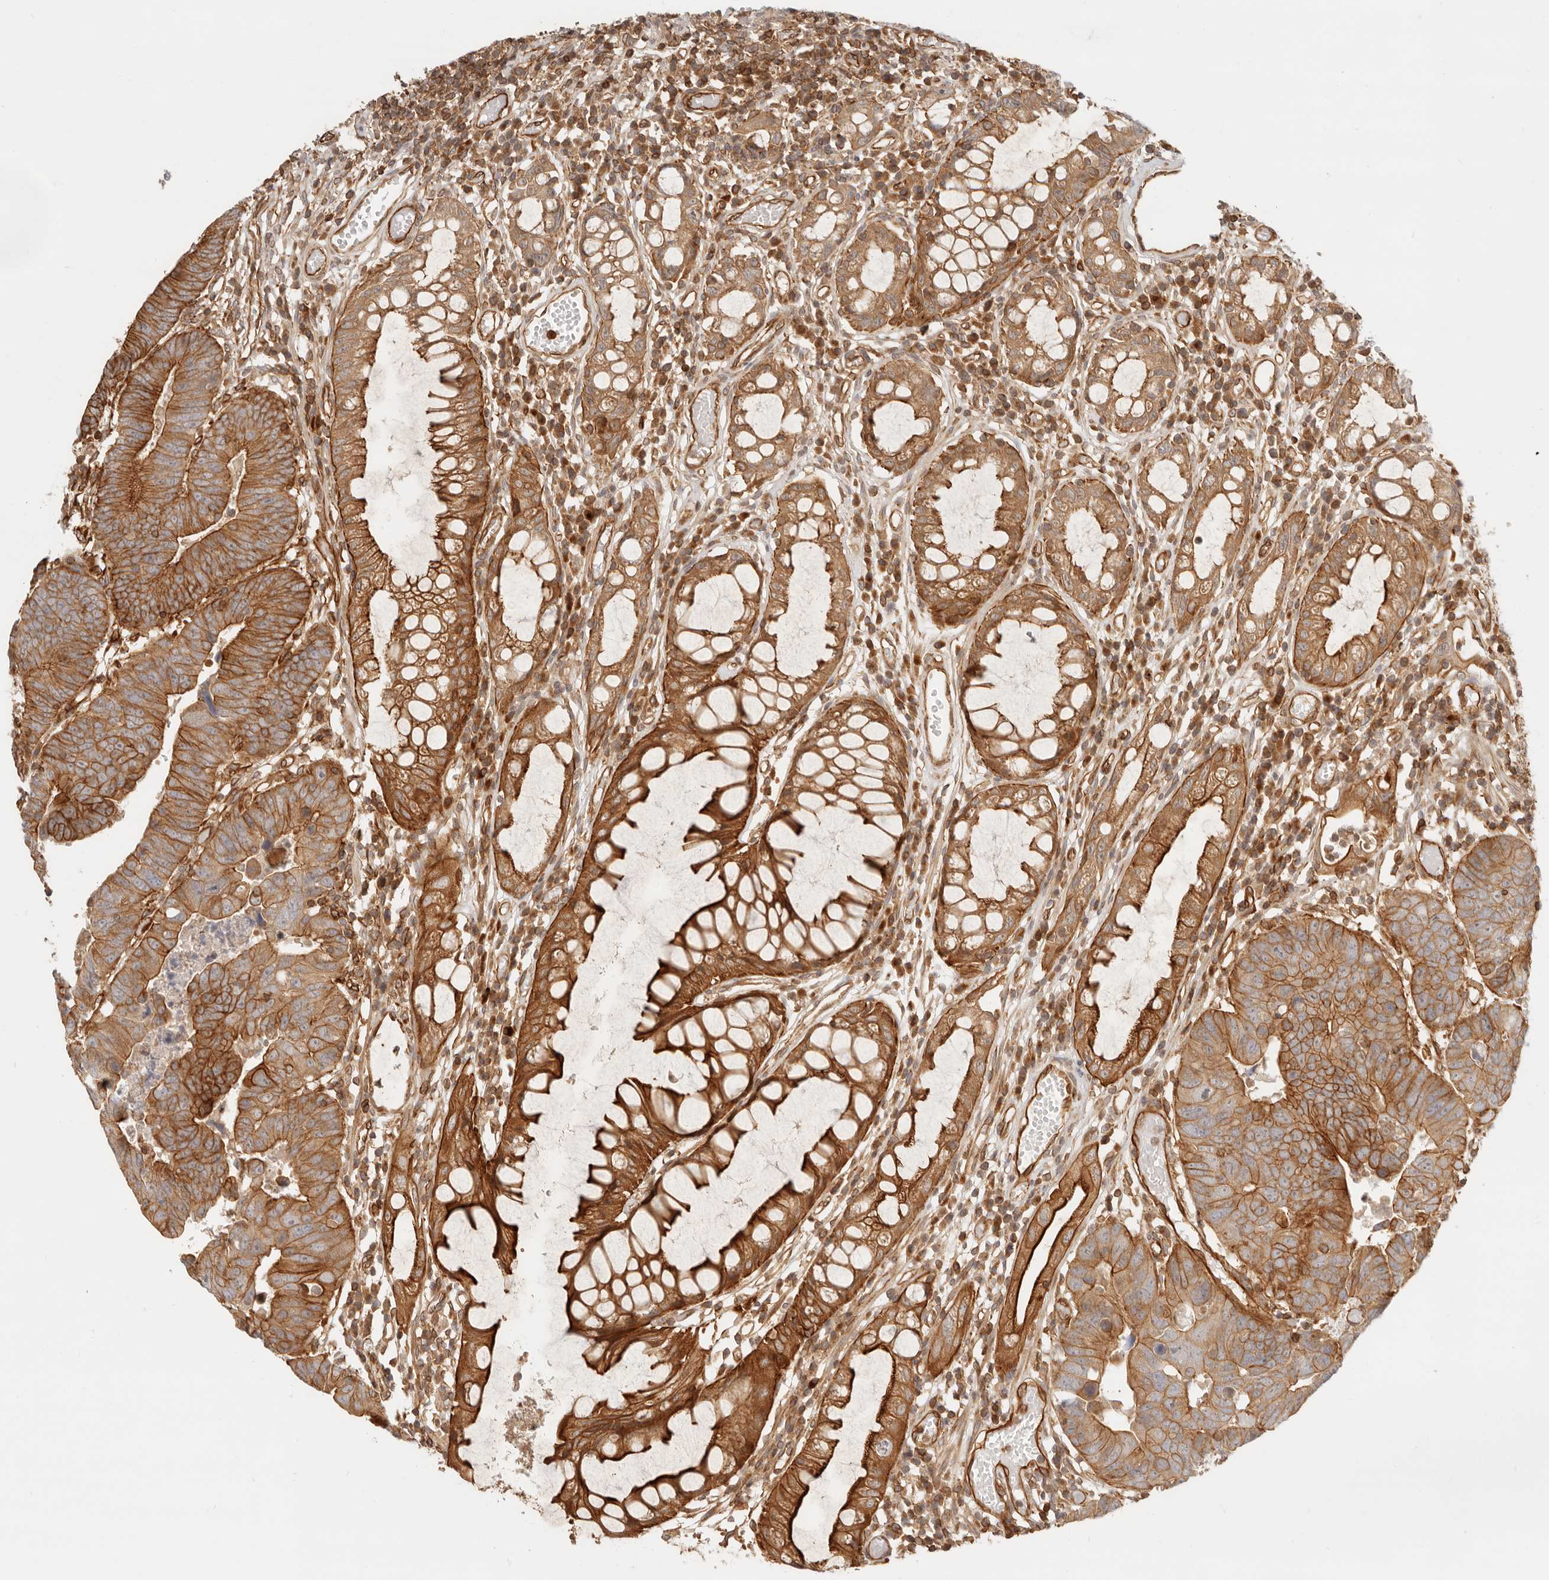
{"staining": {"intensity": "moderate", "quantity": ">75%", "location": "cytoplasmic/membranous"}, "tissue": "colorectal cancer", "cell_type": "Tumor cells", "image_type": "cancer", "snomed": [{"axis": "morphology", "description": "Adenocarcinoma, NOS"}, {"axis": "topography", "description": "Rectum"}], "caption": "Protein expression analysis of colorectal adenocarcinoma shows moderate cytoplasmic/membranous positivity in approximately >75% of tumor cells. Using DAB (3,3'-diaminobenzidine) (brown) and hematoxylin (blue) stains, captured at high magnification using brightfield microscopy.", "gene": "UFSP1", "patient": {"sex": "female", "age": 65}}